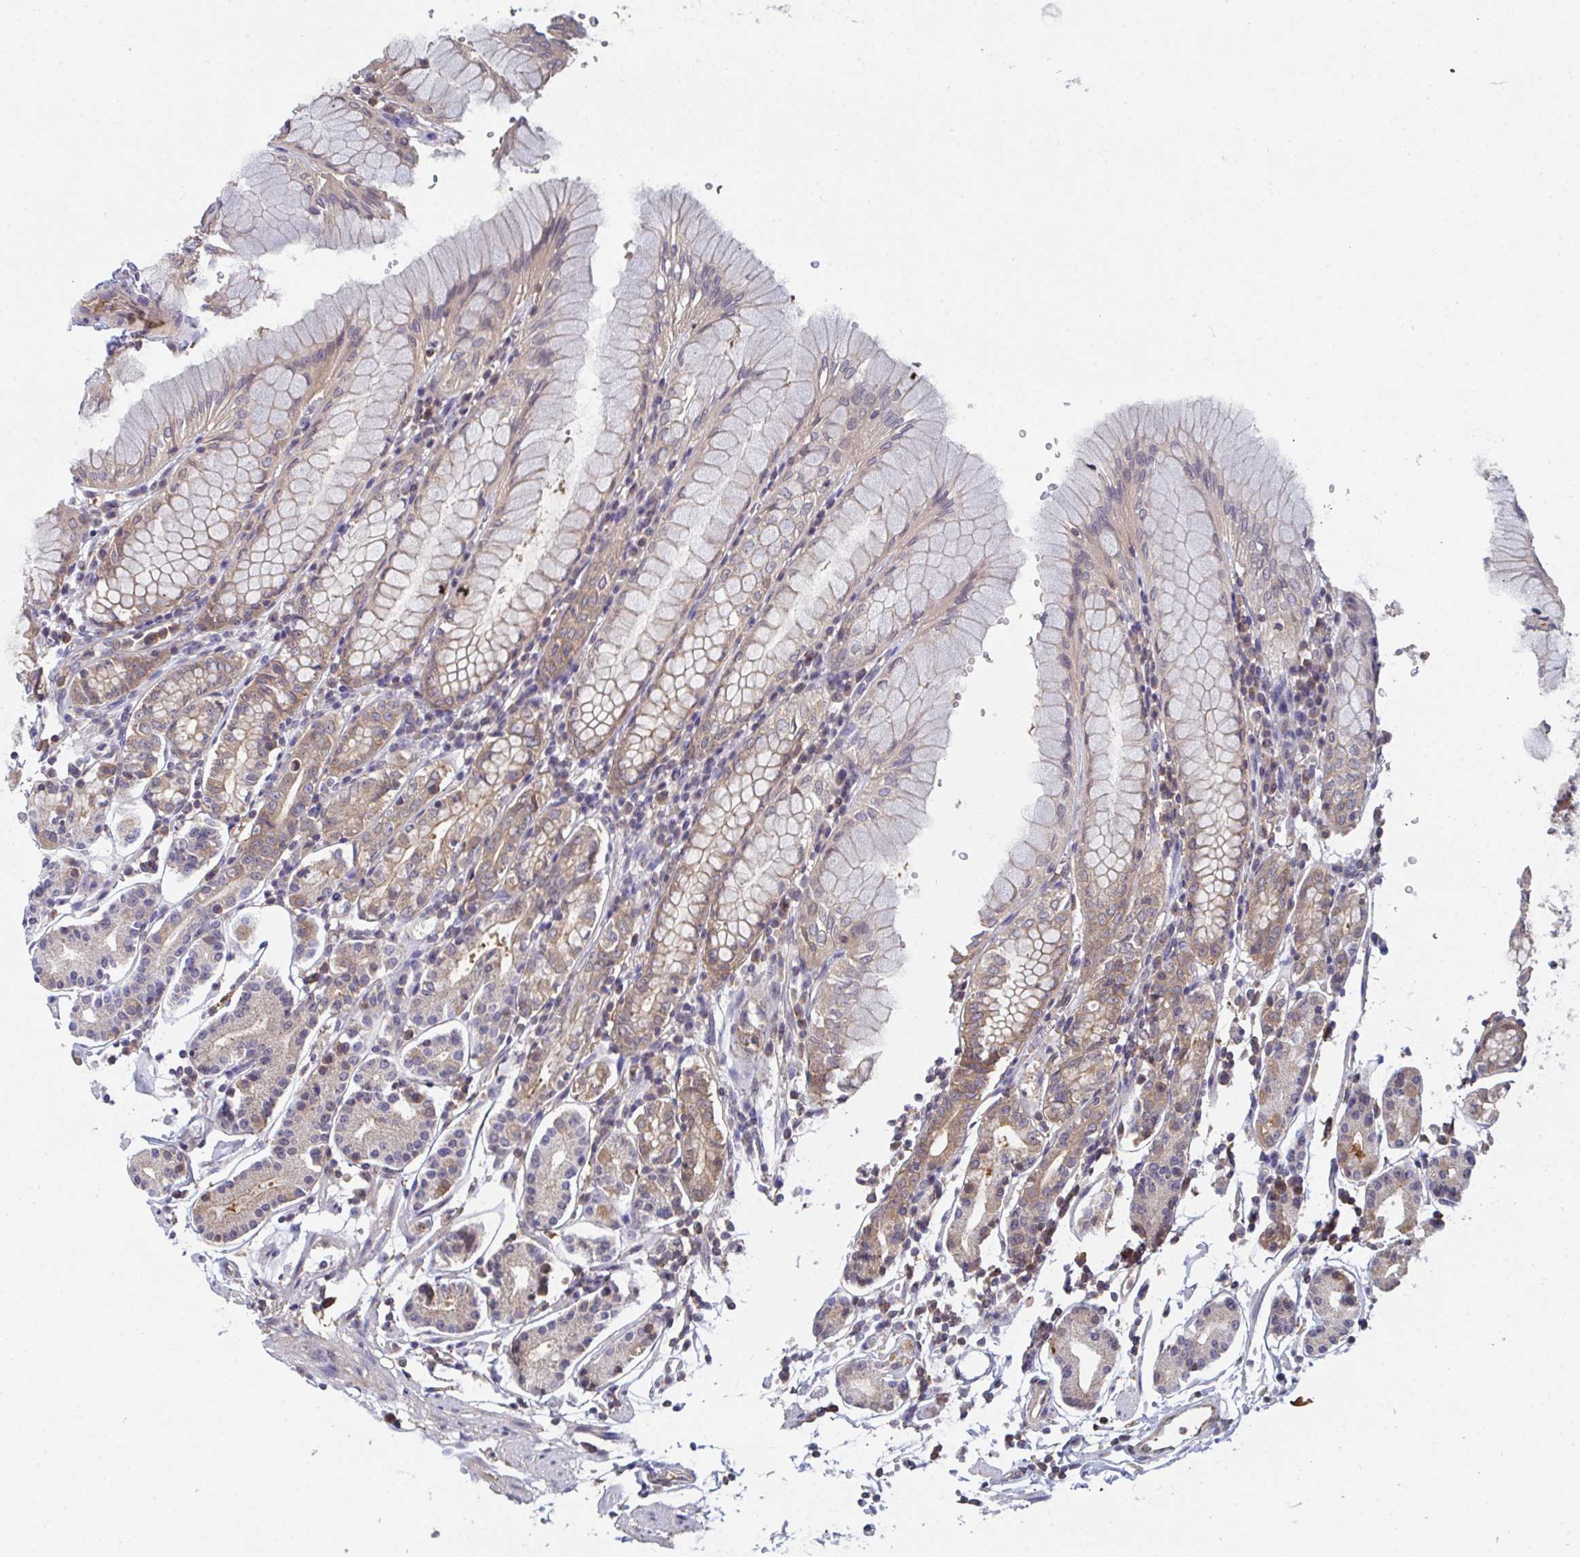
{"staining": {"intensity": "moderate", "quantity": "25%-75%", "location": "cytoplasmic/membranous"}, "tissue": "stomach", "cell_type": "Glandular cells", "image_type": "normal", "snomed": [{"axis": "morphology", "description": "Normal tissue, NOS"}, {"axis": "topography", "description": "Stomach"}], "caption": "Stomach was stained to show a protein in brown. There is medium levels of moderate cytoplasmic/membranous staining in approximately 25%-75% of glandular cells. Using DAB (brown) and hematoxylin (blue) stains, captured at high magnification using brightfield microscopy.", "gene": "TTC9C", "patient": {"sex": "female", "age": 62}}